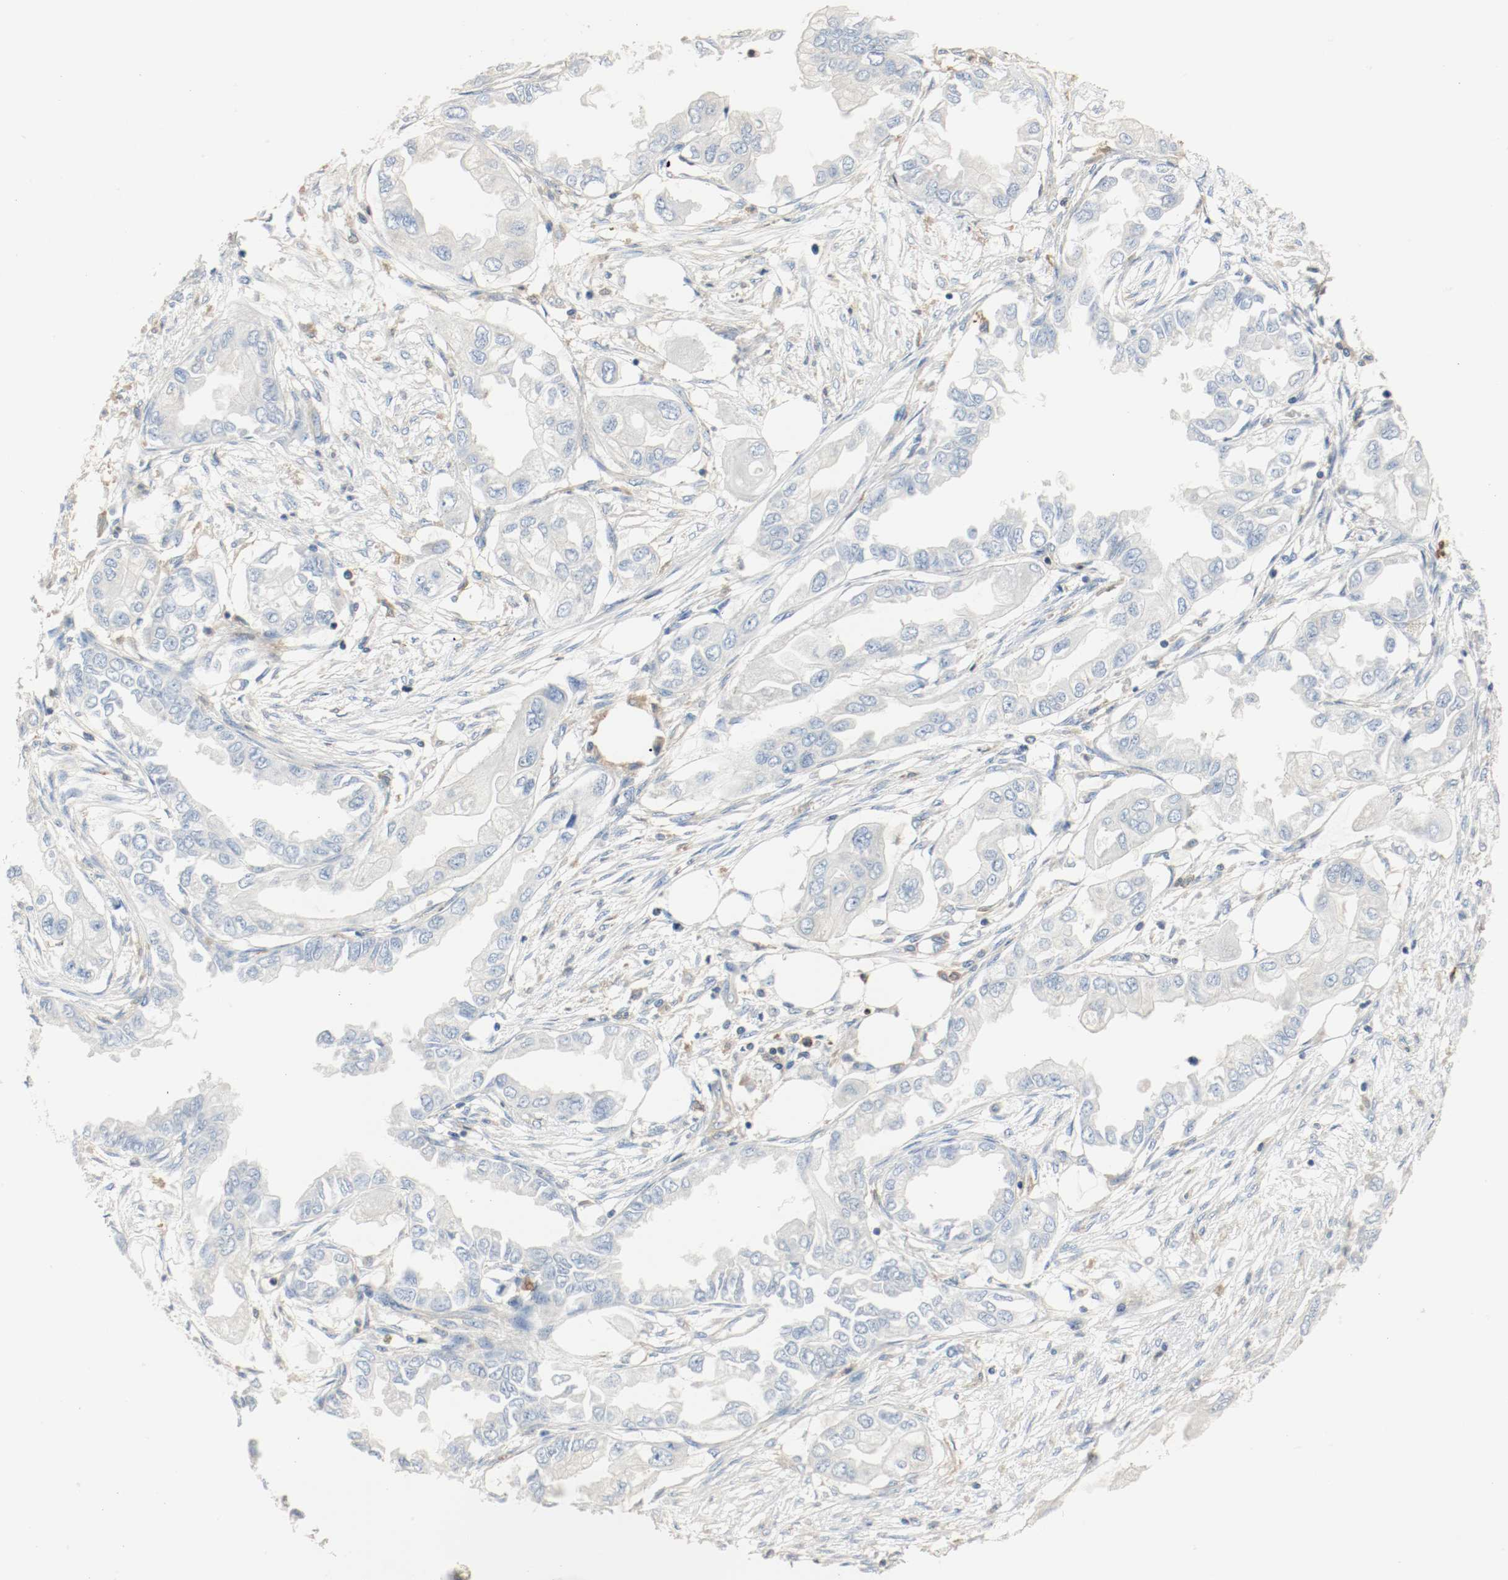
{"staining": {"intensity": "negative", "quantity": "none", "location": "none"}, "tissue": "endometrial cancer", "cell_type": "Tumor cells", "image_type": "cancer", "snomed": [{"axis": "morphology", "description": "Adenocarcinoma, NOS"}, {"axis": "topography", "description": "Endometrium"}], "caption": "High magnification brightfield microscopy of endometrial adenocarcinoma stained with DAB (3,3'-diaminobenzidine) (brown) and counterstained with hematoxylin (blue): tumor cells show no significant expression. Brightfield microscopy of immunohistochemistry (IHC) stained with DAB (3,3'-diaminobenzidine) (brown) and hematoxylin (blue), captured at high magnification.", "gene": "ARPC1B", "patient": {"sex": "female", "age": 67}}